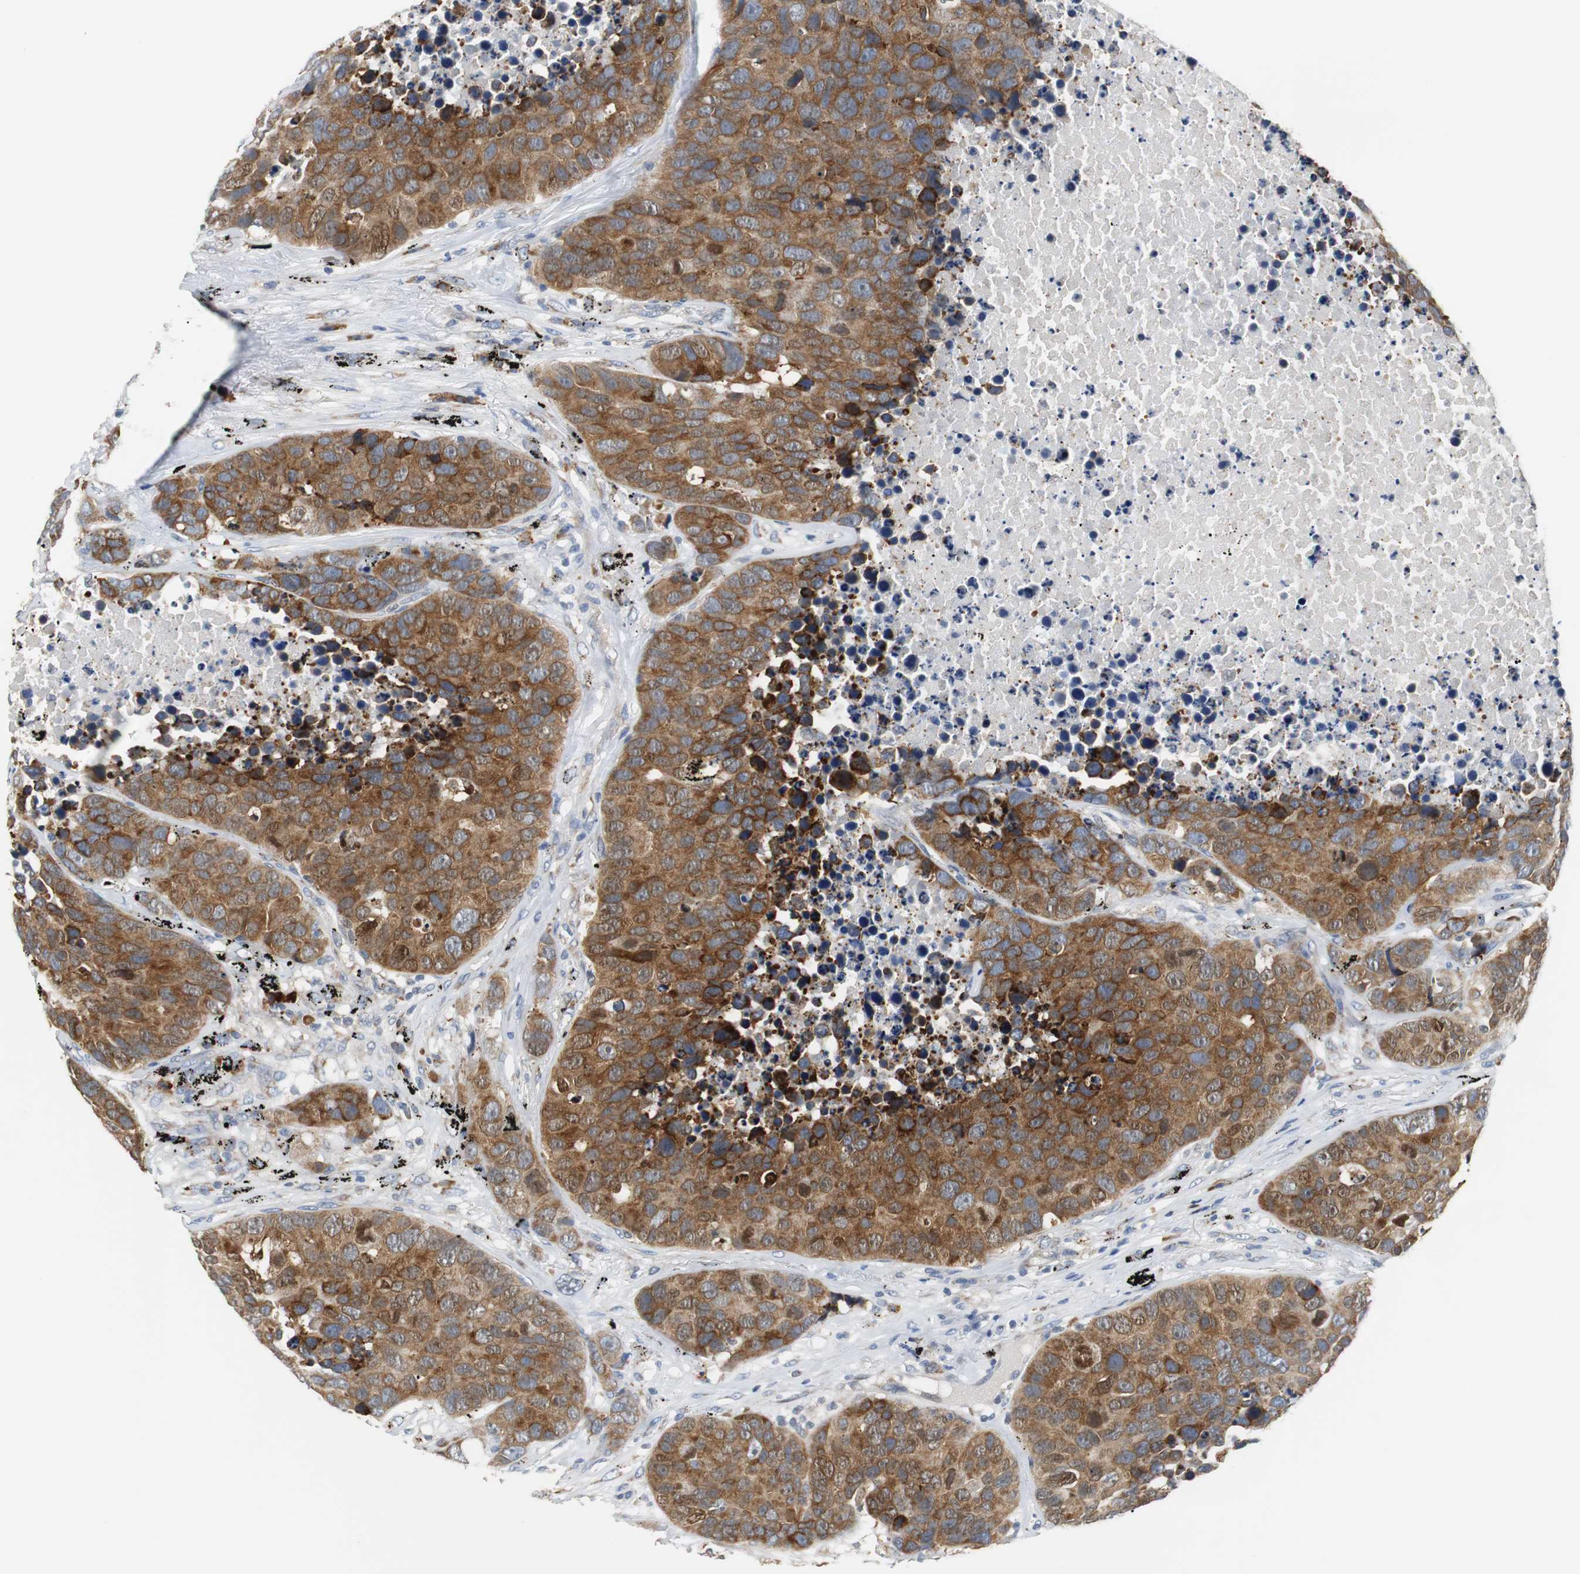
{"staining": {"intensity": "moderate", "quantity": ">75%", "location": "cytoplasmic/membranous"}, "tissue": "carcinoid", "cell_type": "Tumor cells", "image_type": "cancer", "snomed": [{"axis": "morphology", "description": "Carcinoid, malignant, NOS"}, {"axis": "topography", "description": "Lung"}], "caption": "Human carcinoid (malignant) stained with a brown dye demonstrates moderate cytoplasmic/membranous positive staining in approximately >75% of tumor cells.", "gene": "PDIA4", "patient": {"sex": "male", "age": 60}}